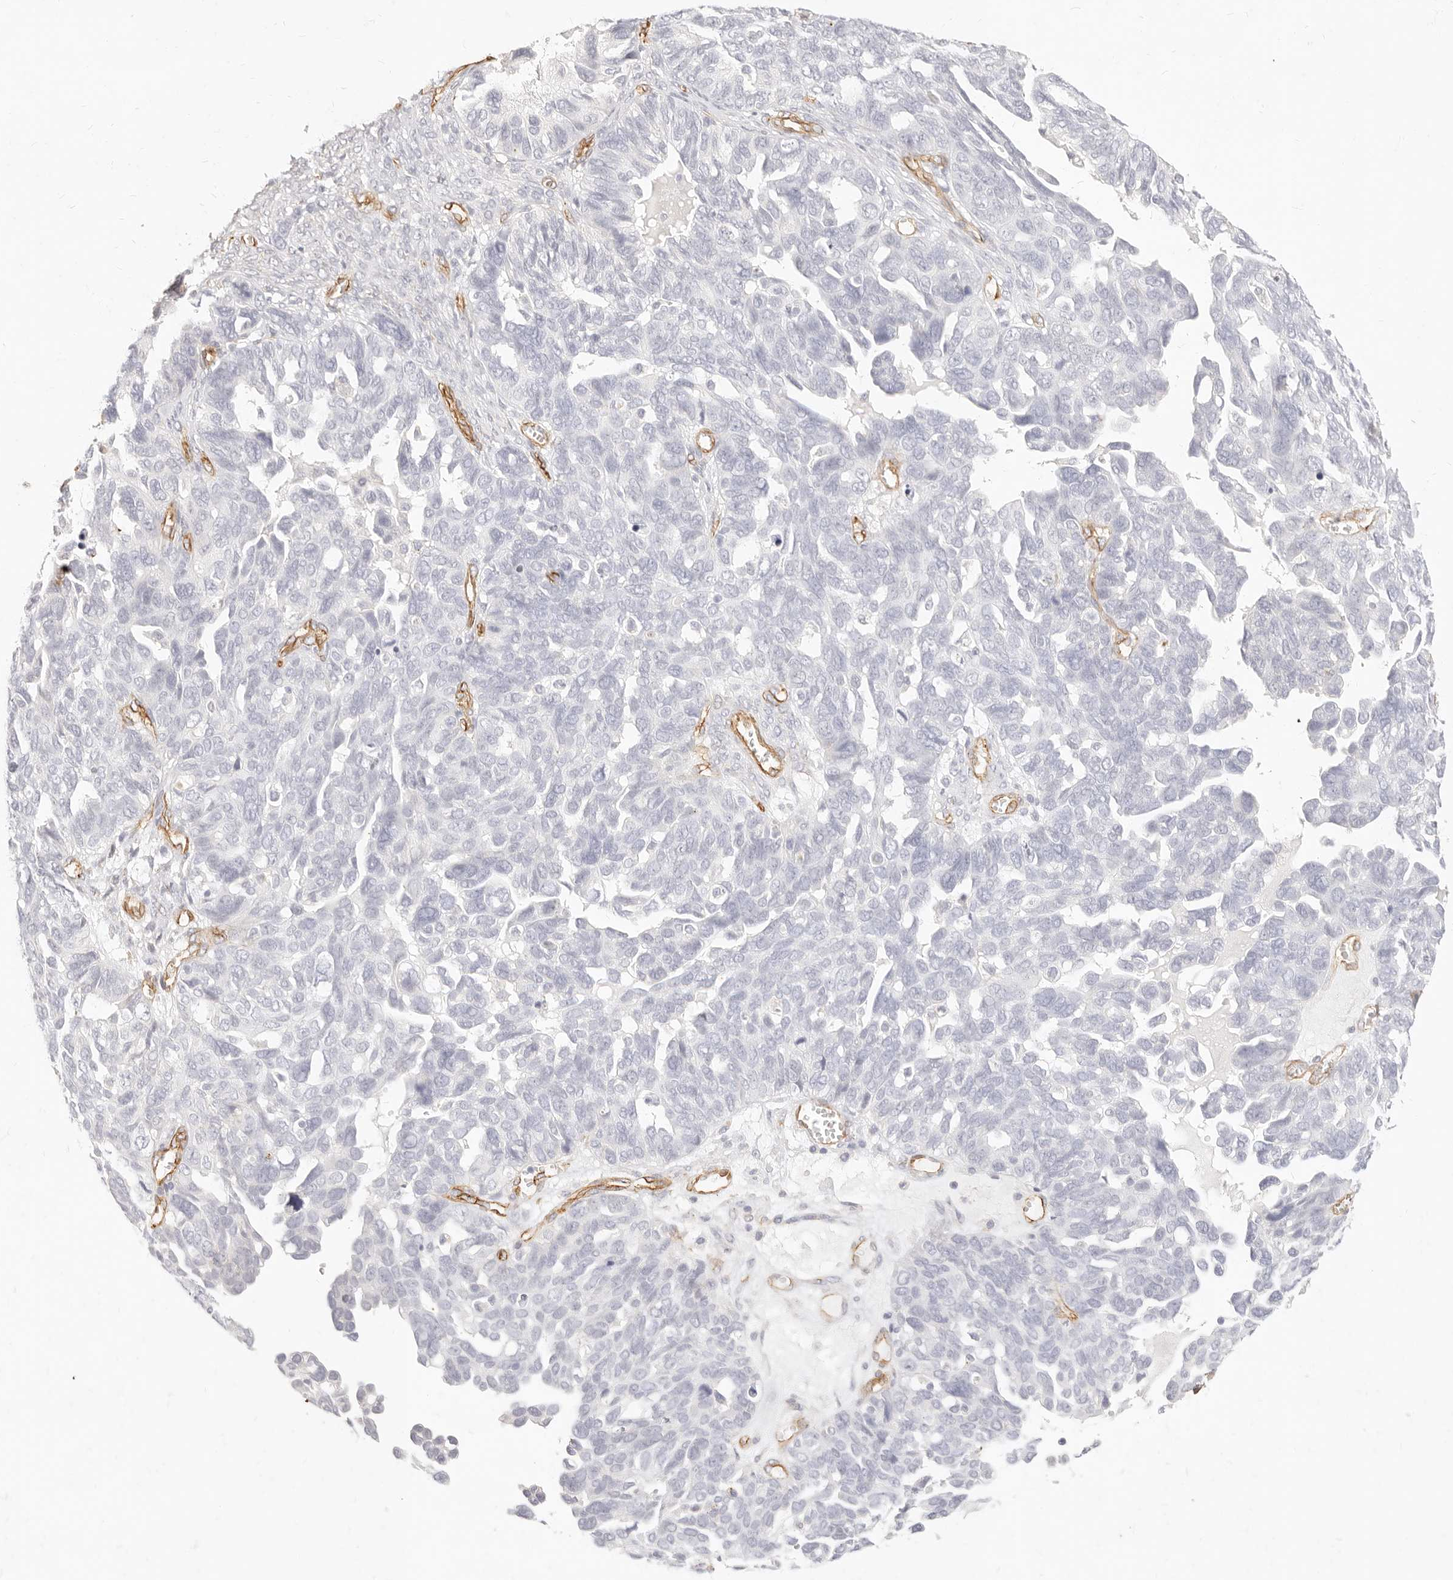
{"staining": {"intensity": "negative", "quantity": "none", "location": "none"}, "tissue": "ovarian cancer", "cell_type": "Tumor cells", "image_type": "cancer", "snomed": [{"axis": "morphology", "description": "Cystadenocarcinoma, serous, NOS"}, {"axis": "topography", "description": "Ovary"}], "caption": "A photomicrograph of ovarian serous cystadenocarcinoma stained for a protein exhibits no brown staining in tumor cells.", "gene": "NUS1", "patient": {"sex": "female", "age": 79}}